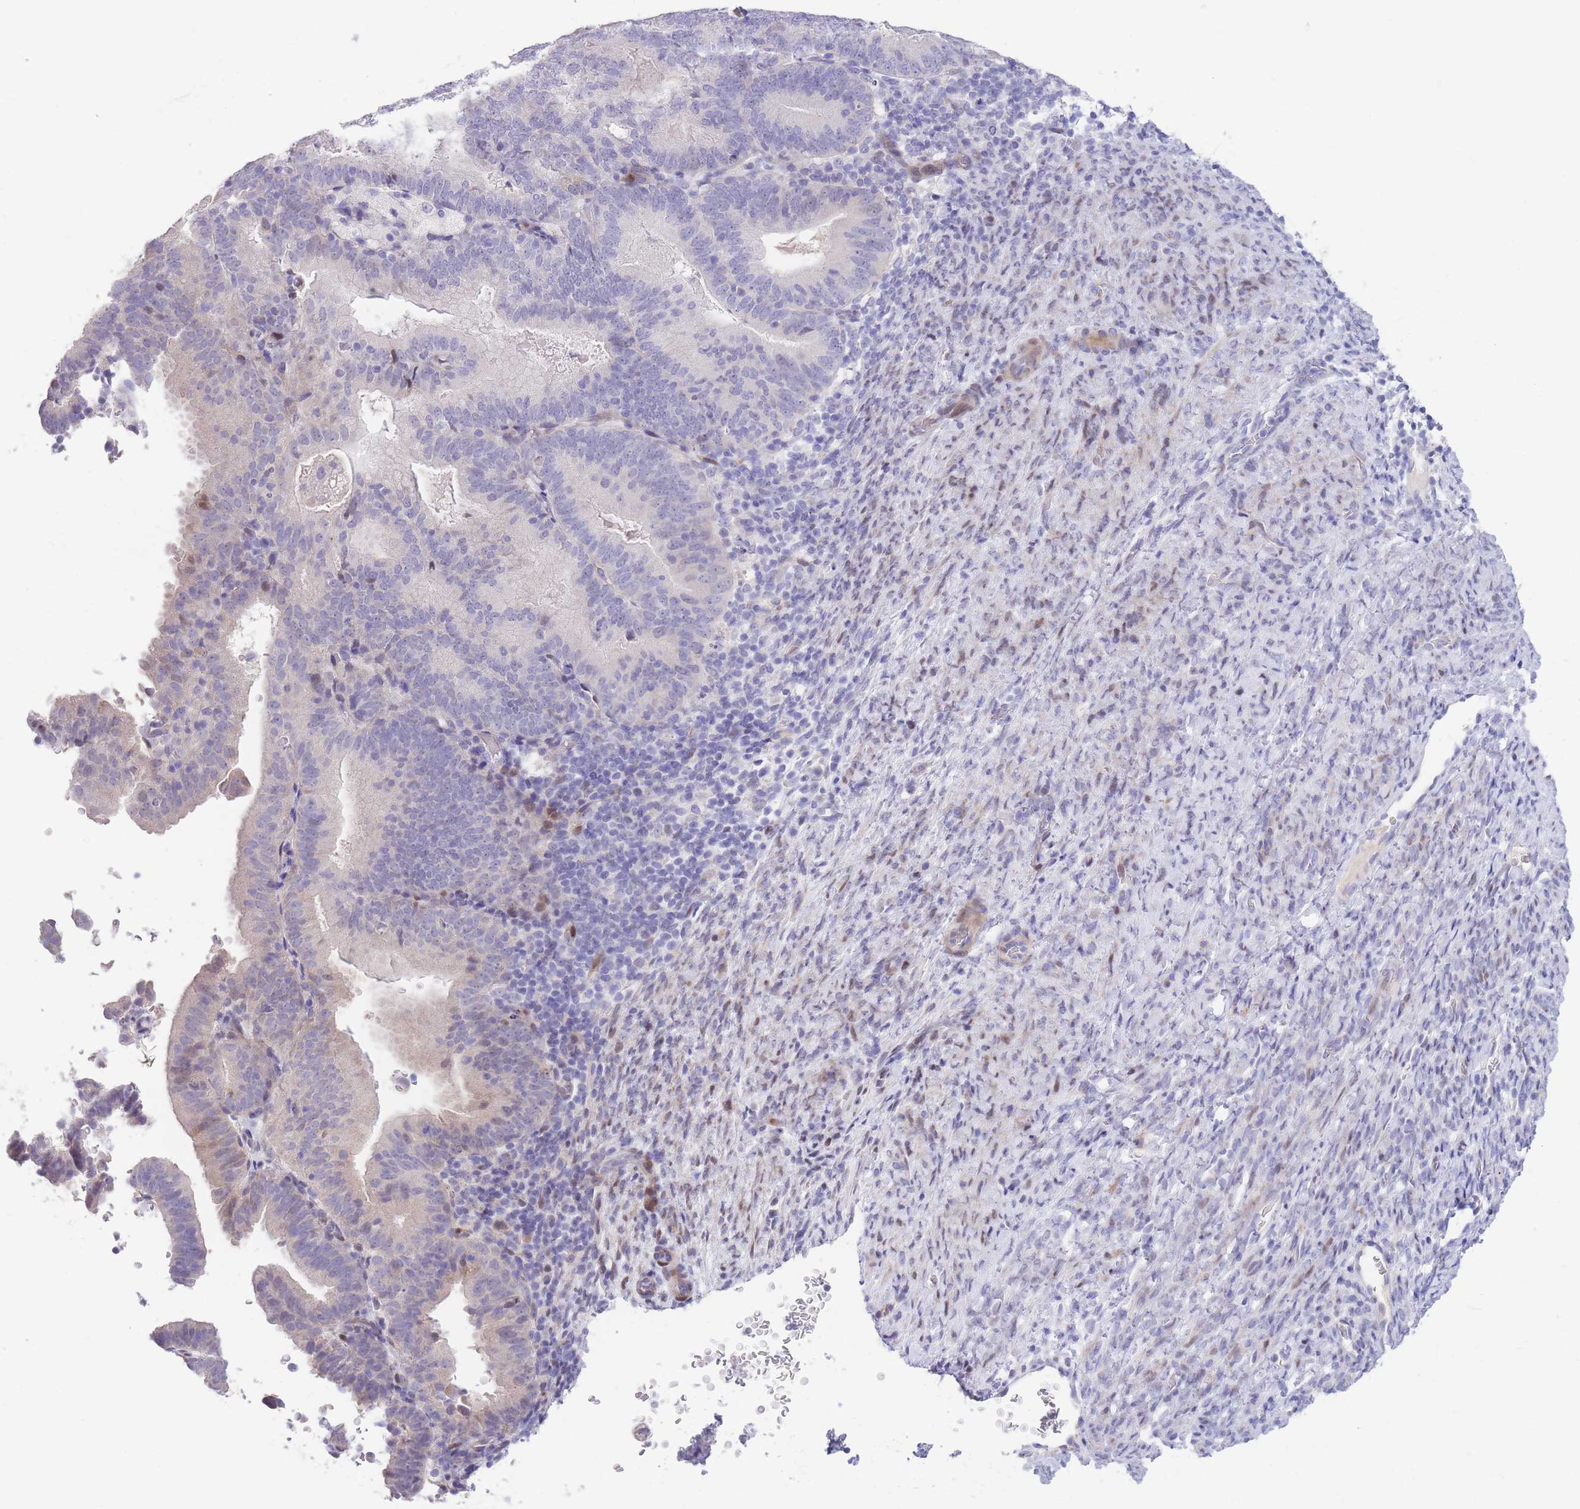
{"staining": {"intensity": "negative", "quantity": "none", "location": "none"}, "tissue": "endometrial cancer", "cell_type": "Tumor cells", "image_type": "cancer", "snomed": [{"axis": "morphology", "description": "Adenocarcinoma, NOS"}, {"axis": "topography", "description": "Endometrium"}], "caption": "IHC micrograph of human endometrial cancer (adenocarcinoma) stained for a protein (brown), which exhibits no staining in tumor cells. (DAB immunohistochemistry (IHC) visualized using brightfield microscopy, high magnification).", "gene": "SHCBP1", "patient": {"sex": "female", "age": 70}}